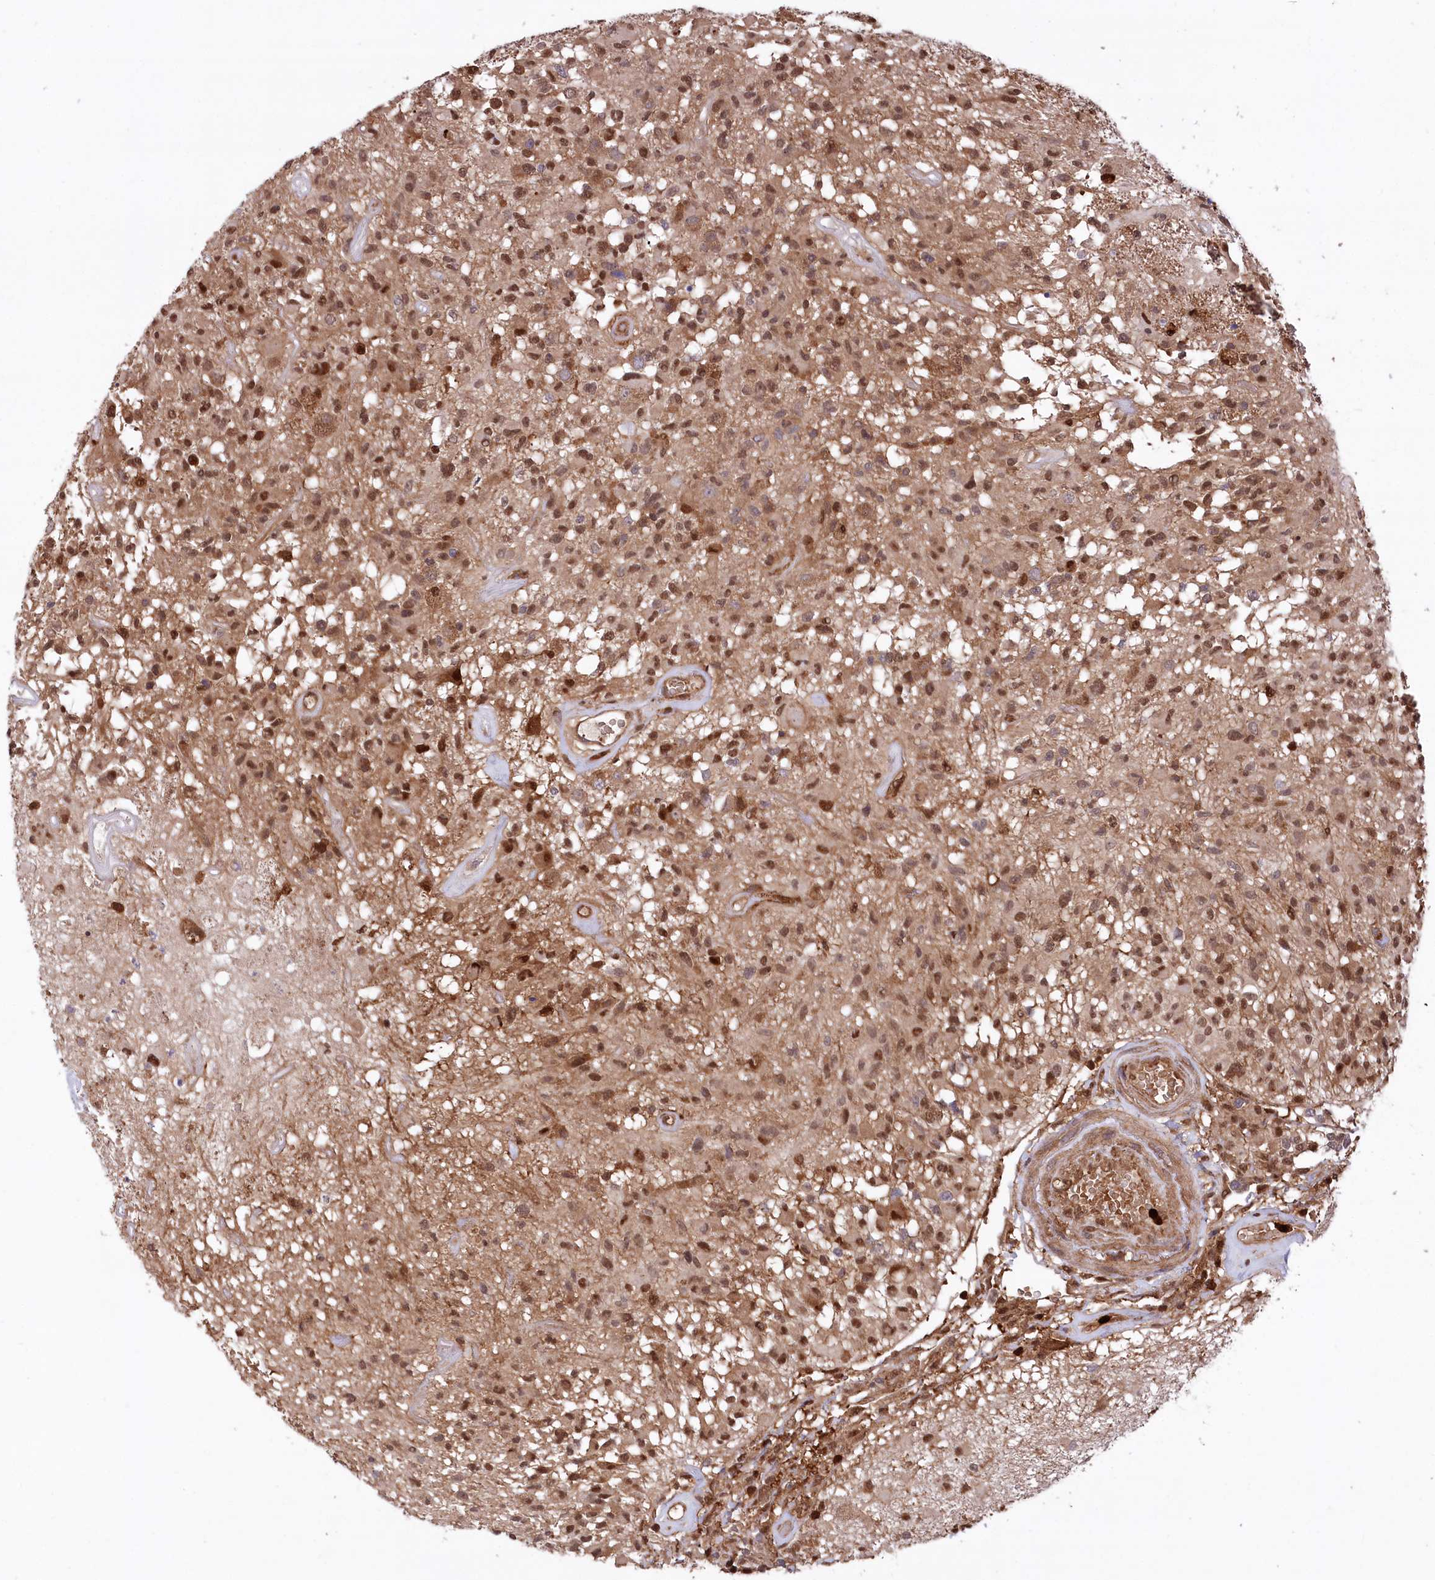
{"staining": {"intensity": "moderate", "quantity": ">75%", "location": "cytoplasmic/membranous,nuclear"}, "tissue": "glioma", "cell_type": "Tumor cells", "image_type": "cancer", "snomed": [{"axis": "morphology", "description": "Glioma, malignant, High grade"}, {"axis": "morphology", "description": "Glioblastoma, NOS"}, {"axis": "topography", "description": "Brain"}], "caption": "The immunohistochemical stain highlights moderate cytoplasmic/membranous and nuclear staining in tumor cells of glioma tissue.", "gene": "LSG1", "patient": {"sex": "male", "age": 60}}